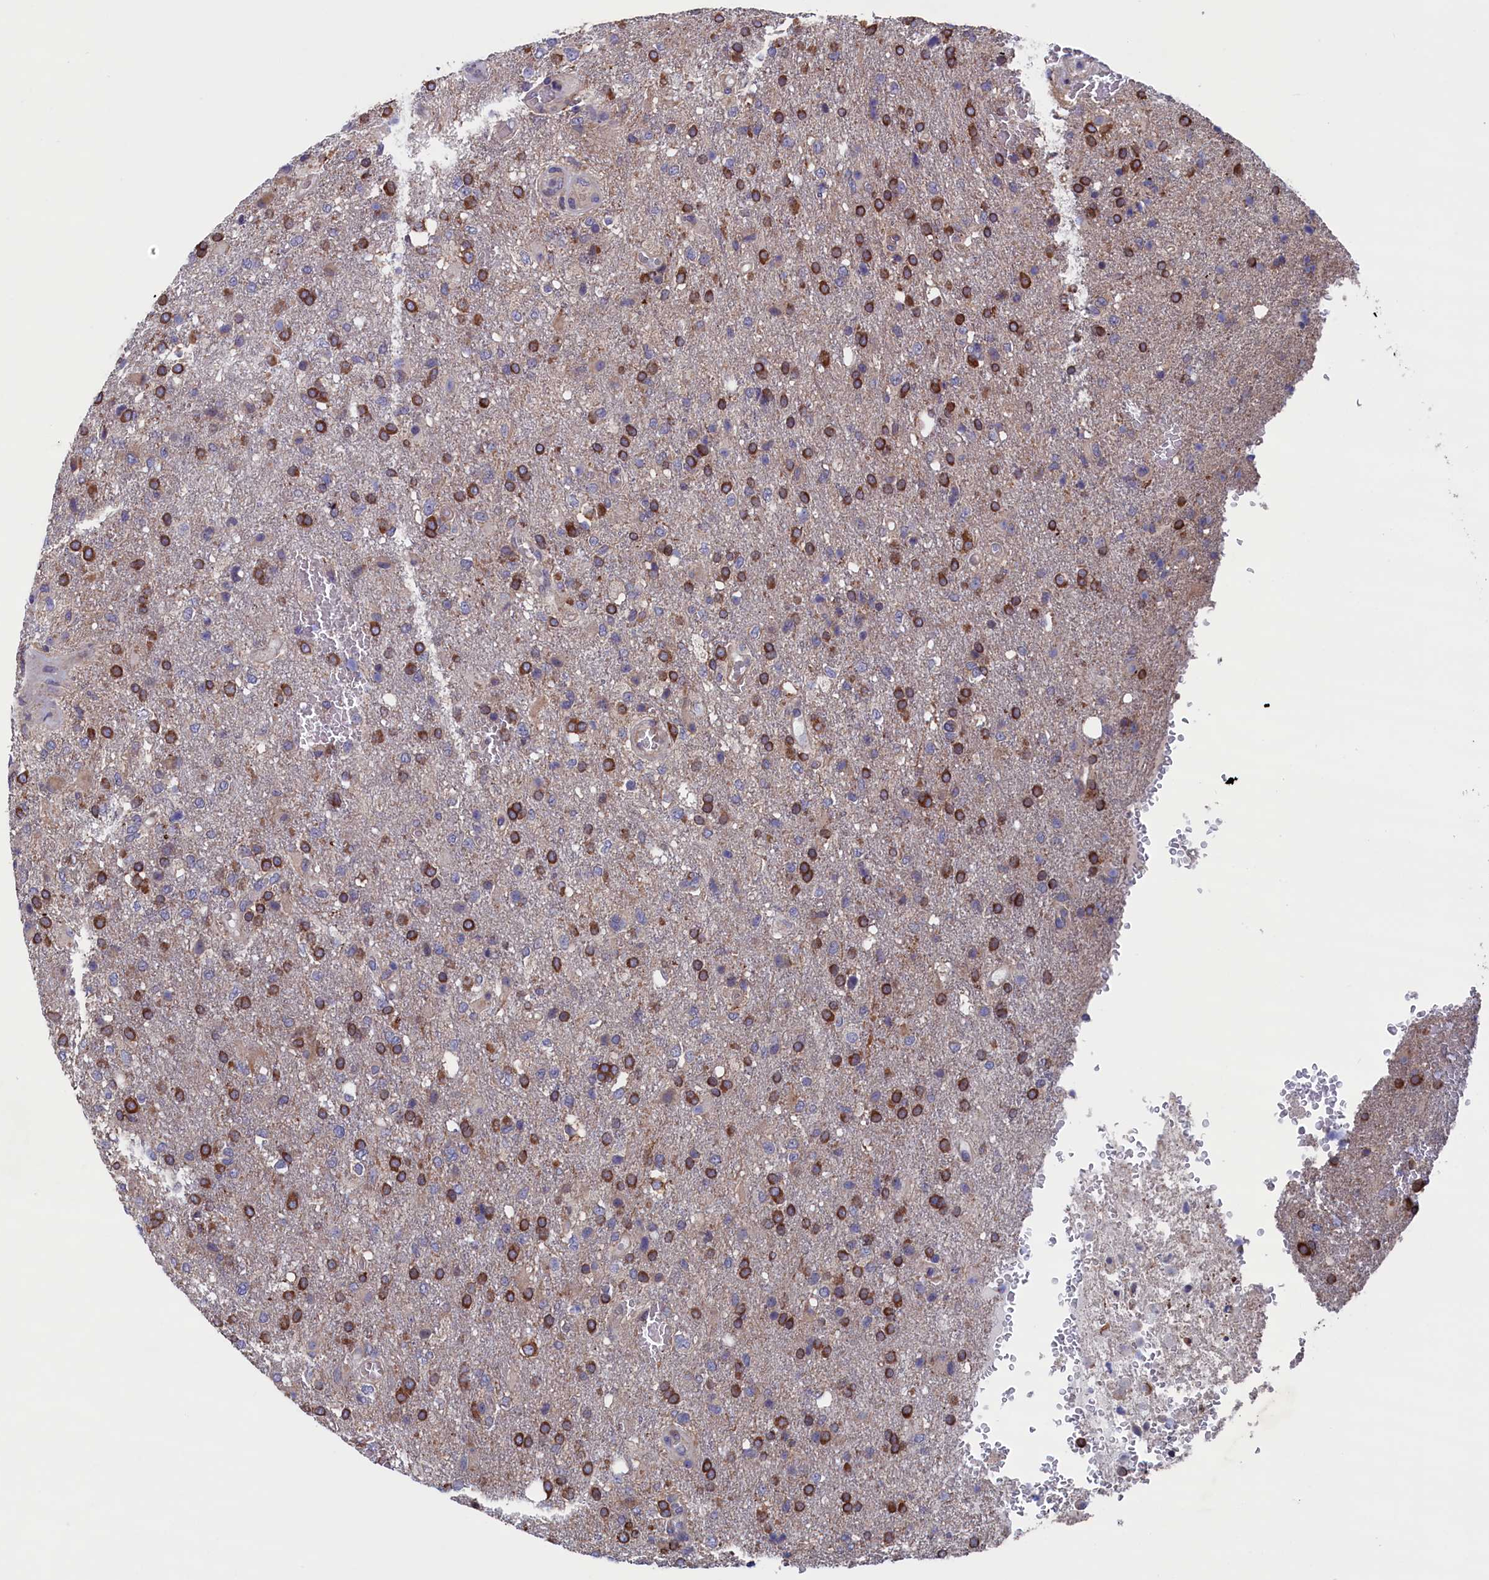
{"staining": {"intensity": "strong", "quantity": "25%-75%", "location": "cytoplasmic/membranous"}, "tissue": "glioma", "cell_type": "Tumor cells", "image_type": "cancer", "snomed": [{"axis": "morphology", "description": "Glioma, malignant, High grade"}, {"axis": "topography", "description": "Brain"}], "caption": "A high amount of strong cytoplasmic/membranous staining is appreciated in about 25%-75% of tumor cells in malignant glioma (high-grade) tissue. (Stains: DAB in brown, nuclei in blue, Microscopy: brightfield microscopy at high magnification).", "gene": "SPATA13", "patient": {"sex": "female", "age": 74}}